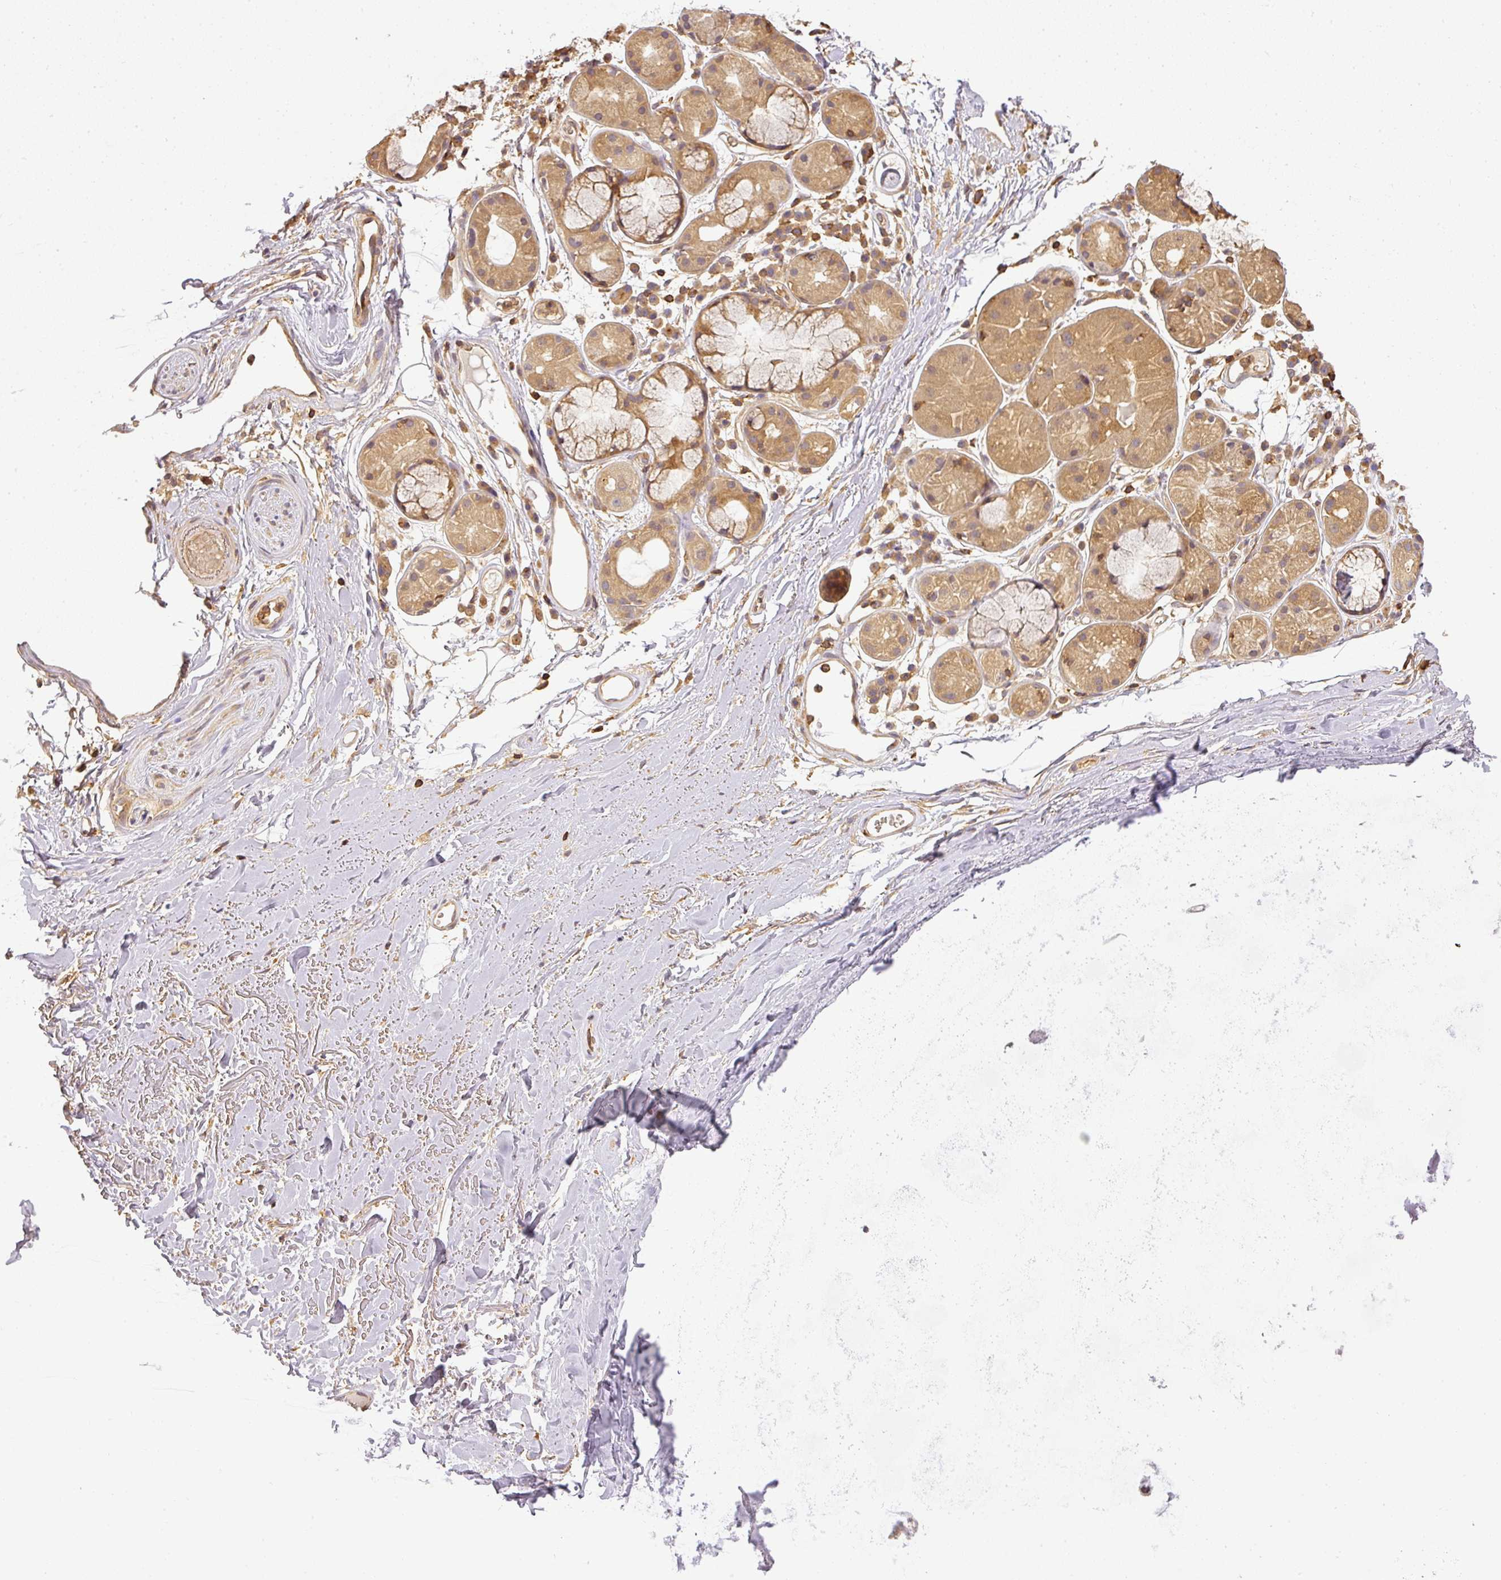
{"staining": {"intensity": "moderate", "quantity": "<25%", "location": "cytoplasmic/membranous"}, "tissue": "adipose tissue", "cell_type": "Adipocytes", "image_type": "normal", "snomed": [{"axis": "morphology", "description": "Normal tissue, NOS"}, {"axis": "topography", "description": "Cartilage tissue"}], "caption": "A brown stain labels moderate cytoplasmic/membranous positivity of a protein in adipocytes of unremarkable adipose tissue. The staining is performed using DAB brown chromogen to label protein expression. The nuclei are counter-stained blue using hematoxylin.", "gene": "TCL1B", "patient": {"sex": "male", "age": 80}}